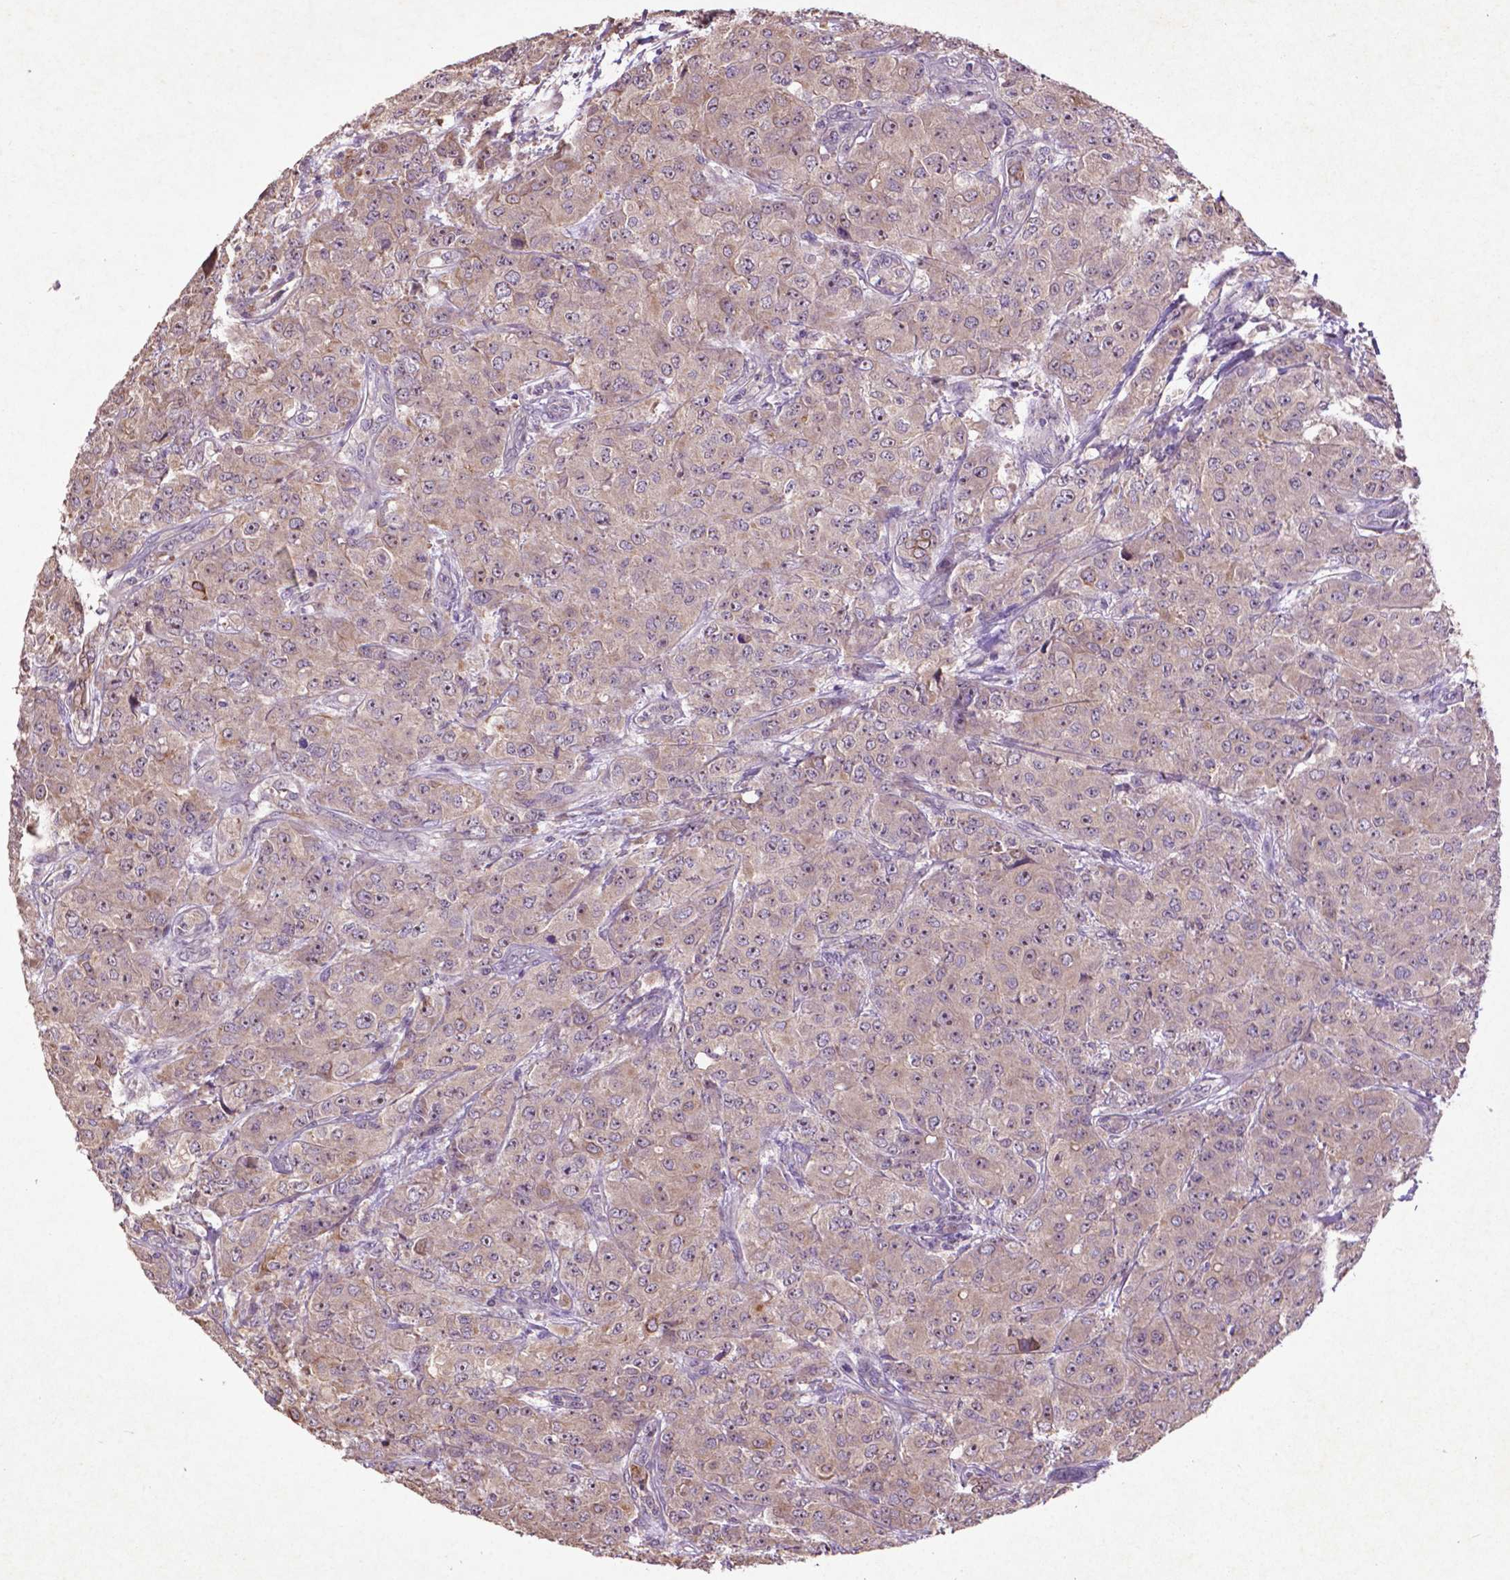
{"staining": {"intensity": "weak", "quantity": ">75%", "location": "cytoplasmic/membranous"}, "tissue": "breast cancer", "cell_type": "Tumor cells", "image_type": "cancer", "snomed": [{"axis": "morphology", "description": "Normal tissue, NOS"}, {"axis": "morphology", "description": "Duct carcinoma"}, {"axis": "topography", "description": "Breast"}], "caption": "The micrograph exhibits a brown stain indicating the presence of a protein in the cytoplasmic/membranous of tumor cells in breast cancer (invasive ductal carcinoma).", "gene": "COQ2", "patient": {"sex": "female", "age": 43}}